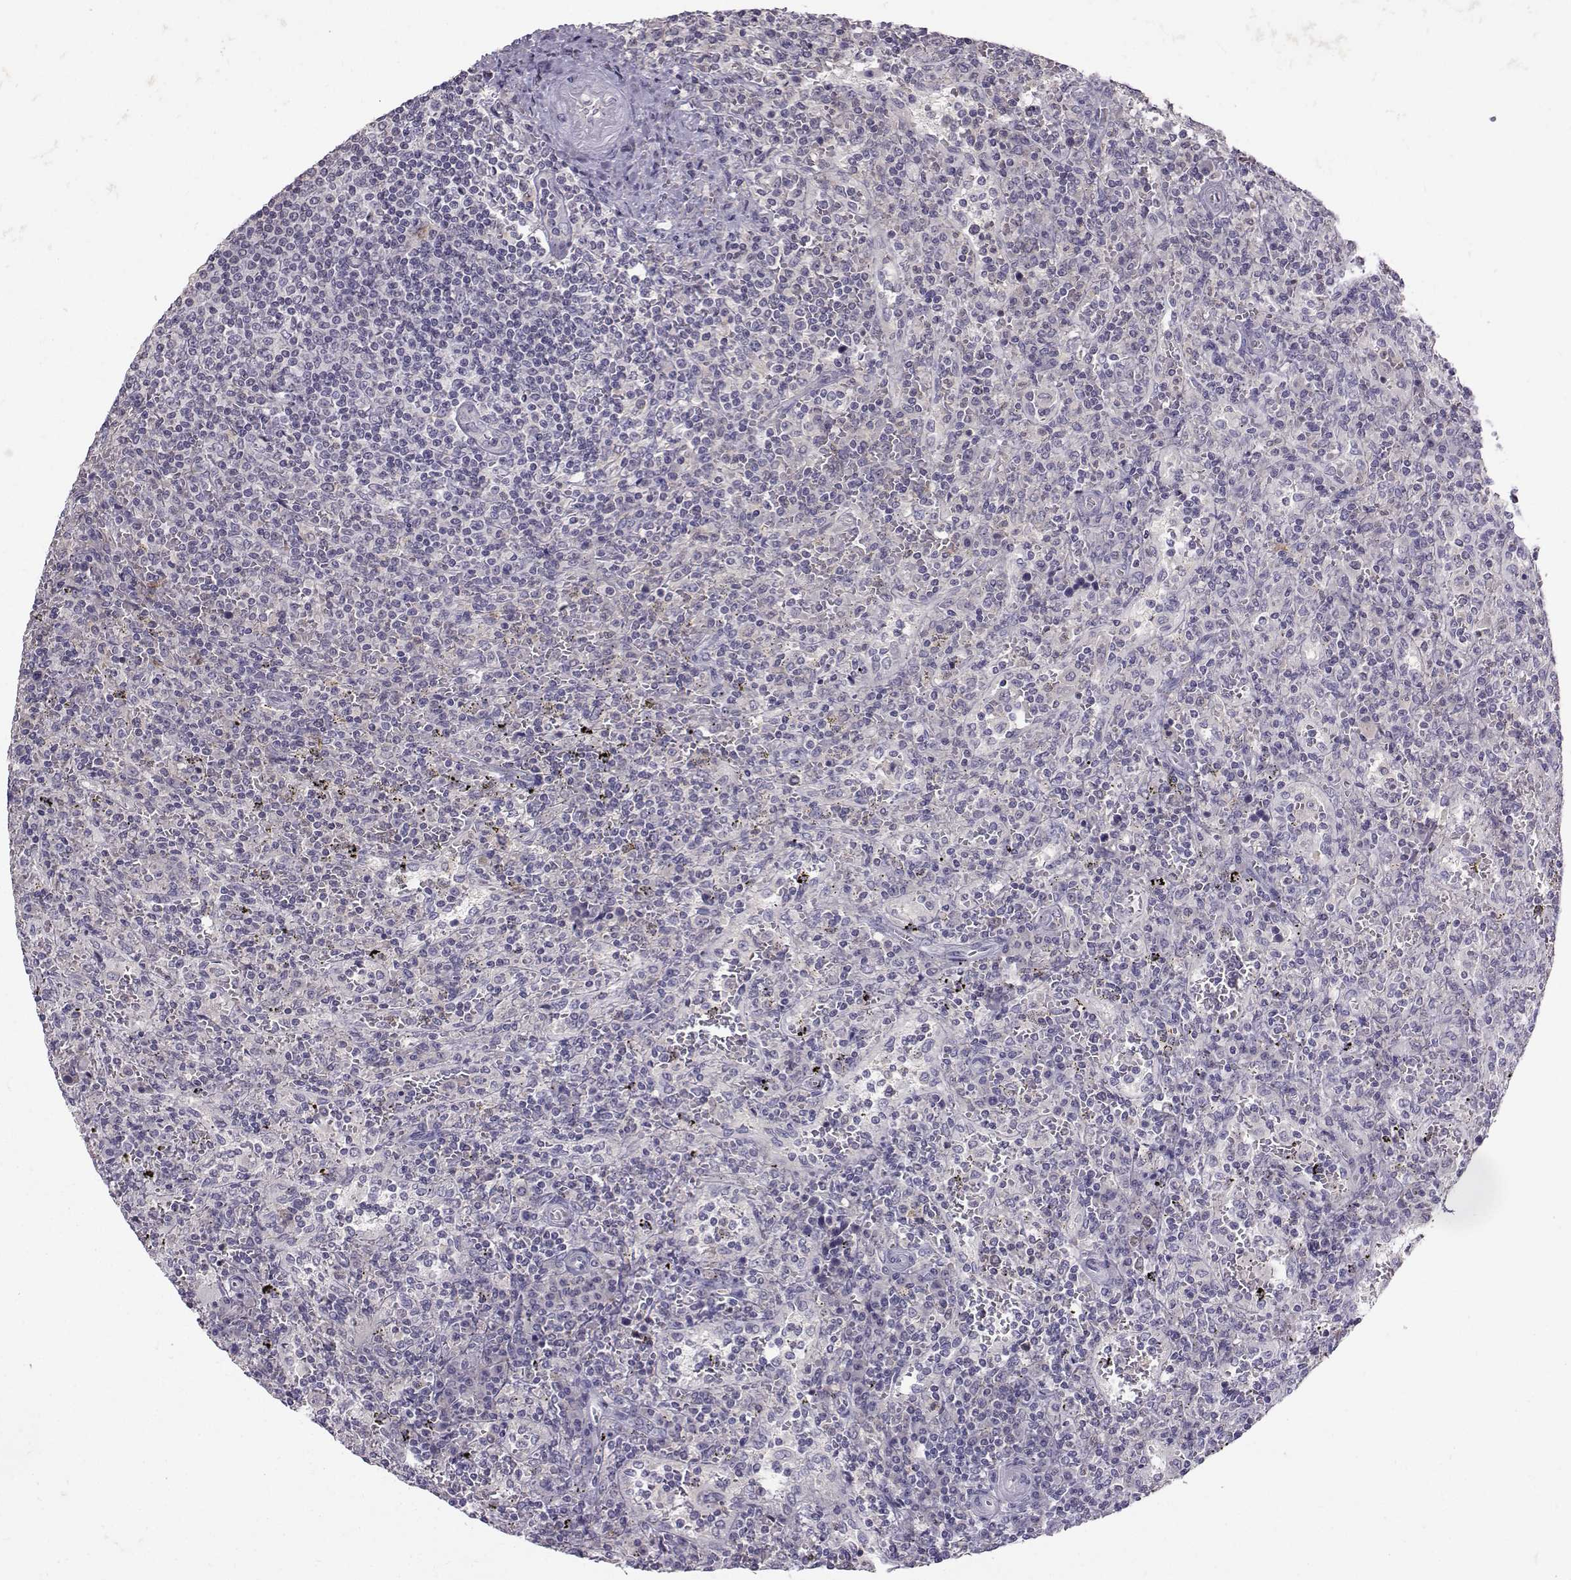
{"staining": {"intensity": "negative", "quantity": "none", "location": "none"}, "tissue": "lymphoma", "cell_type": "Tumor cells", "image_type": "cancer", "snomed": [{"axis": "morphology", "description": "Malignant lymphoma, non-Hodgkin's type, Low grade"}, {"axis": "topography", "description": "Spleen"}], "caption": "Immunohistochemistry (IHC) image of human lymphoma stained for a protein (brown), which shows no positivity in tumor cells.", "gene": "FCAMR", "patient": {"sex": "male", "age": 62}}